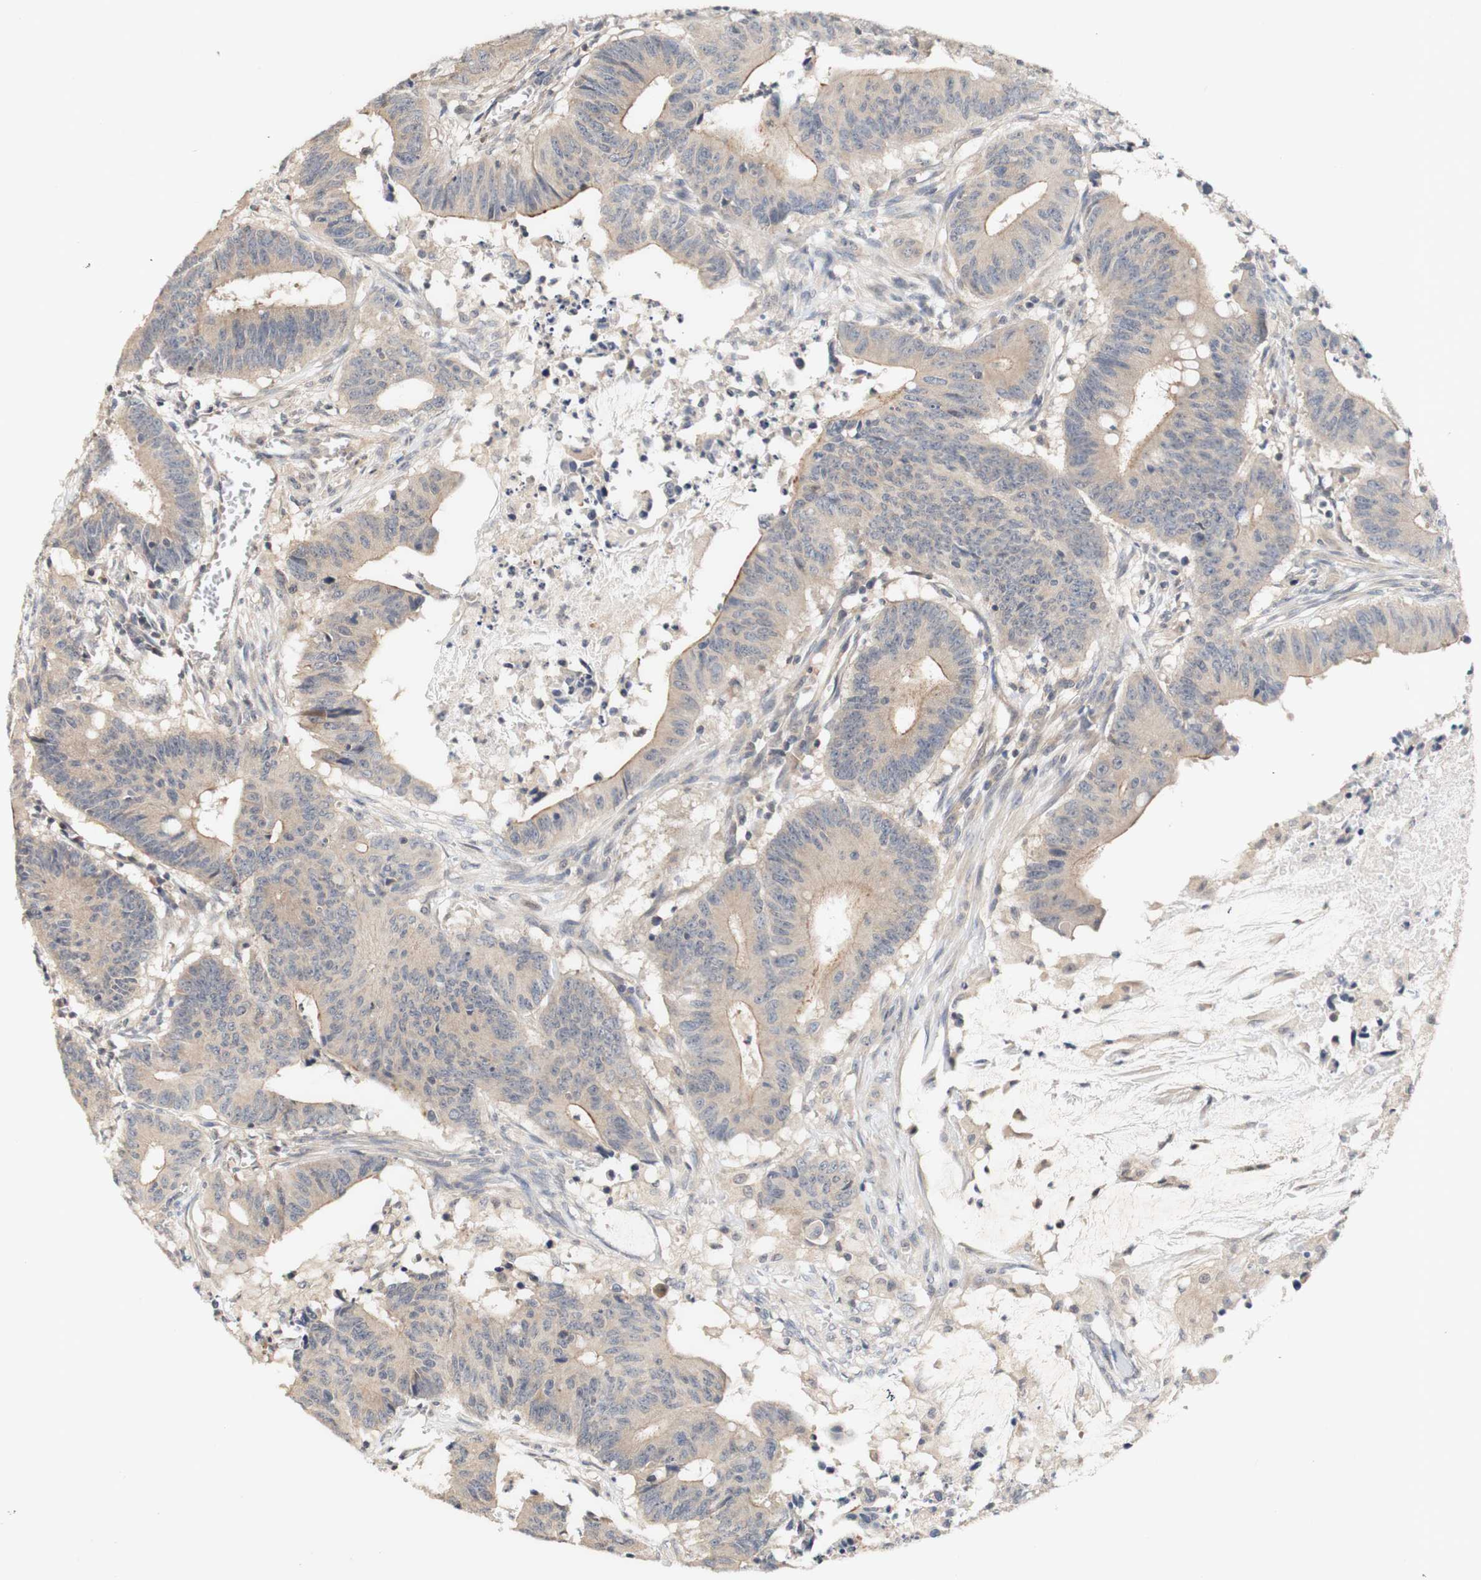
{"staining": {"intensity": "weak", "quantity": ">75%", "location": "cytoplasmic/membranous"}, "tissue": "colorectal cancer", "cell_type": "Tumor cells", "image_type": "cancer", "snomed": [{"axis": "morphology", "description": "Adenocarcinoma, NOS"}, {"axis": "topography", "description": "Colon"}], "caption": "Adenocarcinoma (colorectal) was stained to show a protein in brown. There is low levels of weak cytoplasmic/membranous expression in approximately >75% of tumor cells.", "gene": "PIN1", "patient": {"sex": "male", "age": 45}}